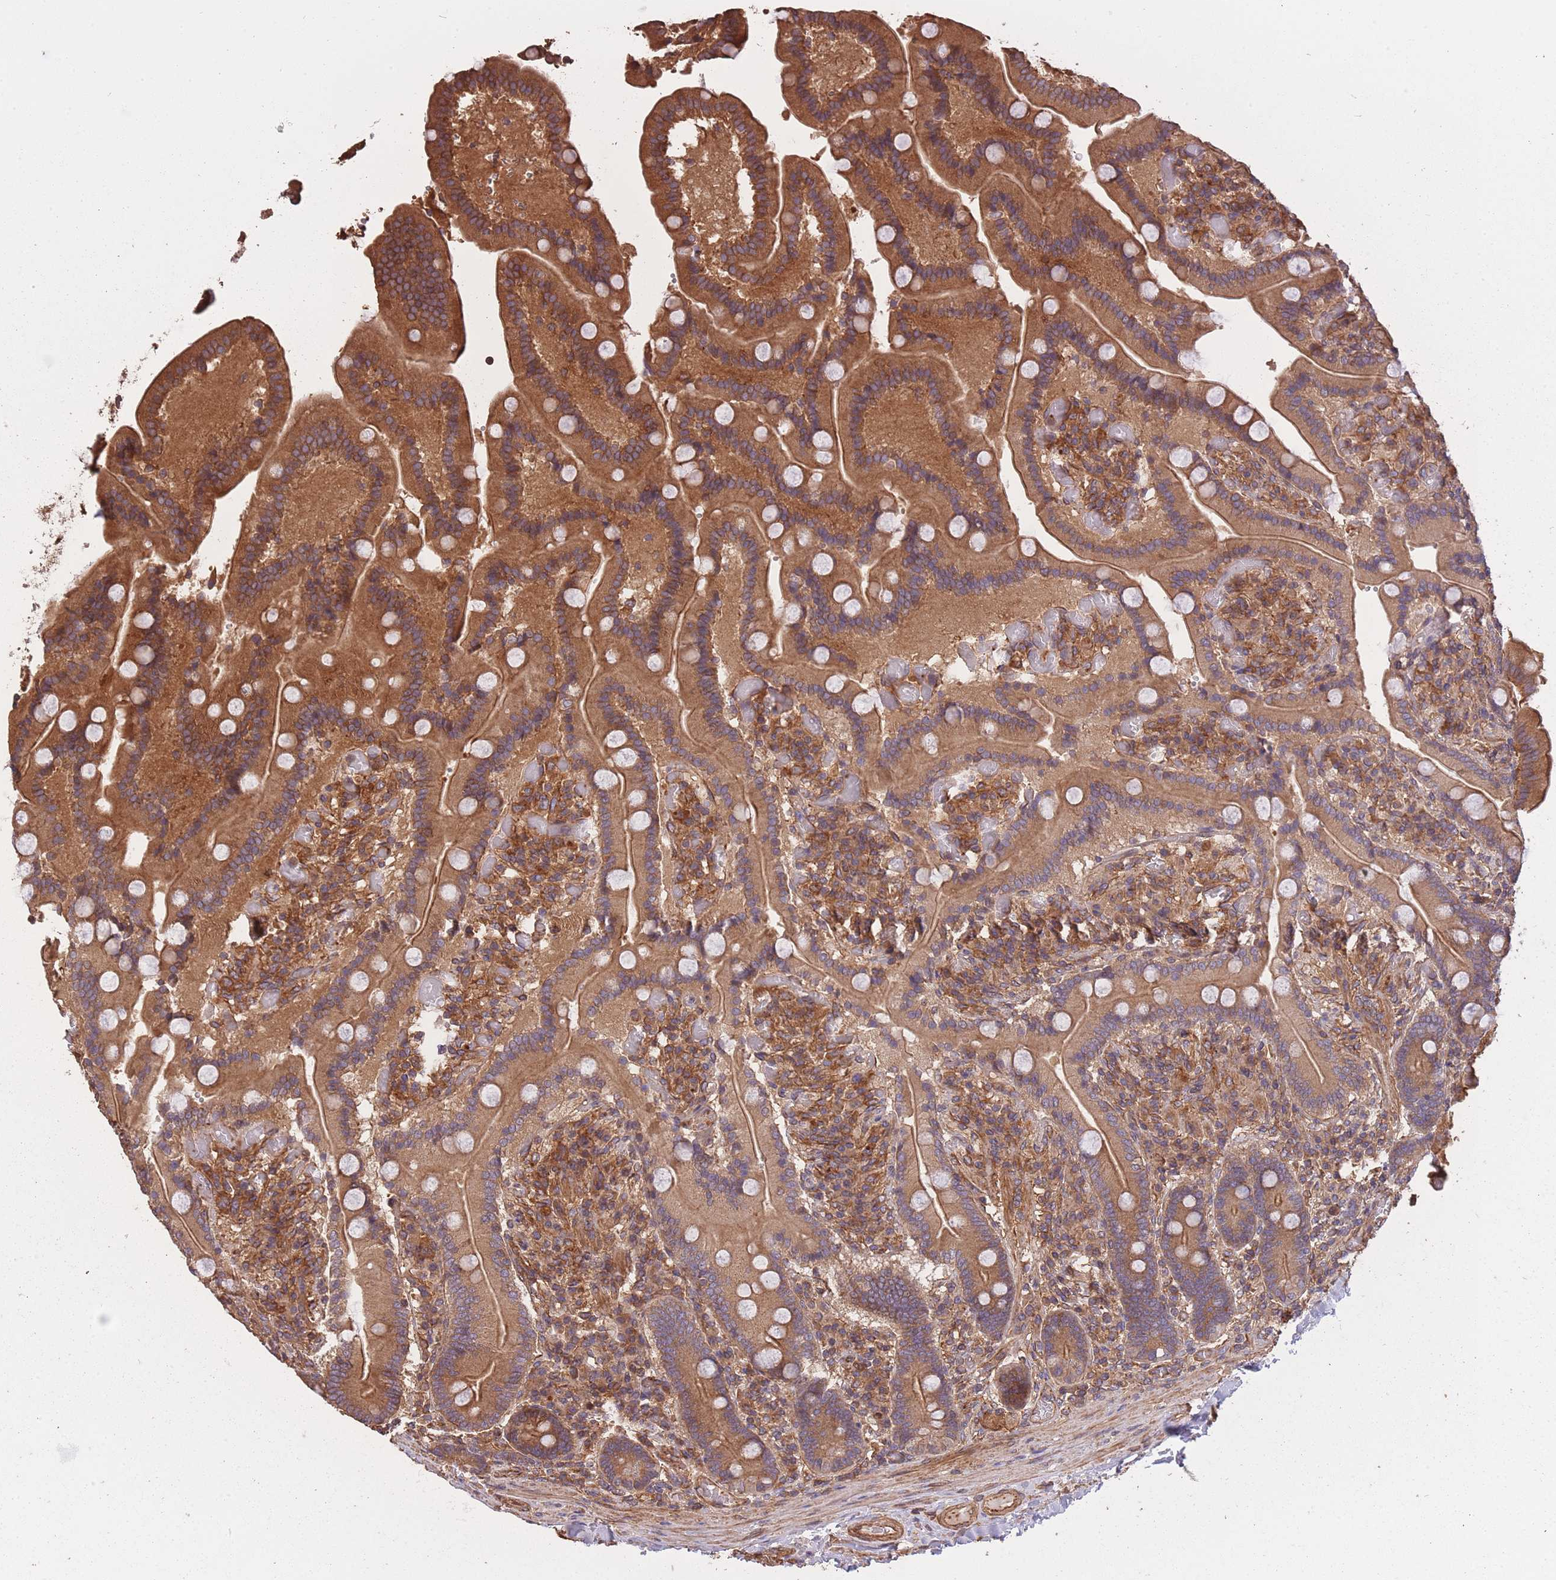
{"staining": {"intensity": "moderate", "quantity": ">75%", "location": "cytoplasmic/membranous"}, "tissue": "duodenum", "cell_type": "Glandular cells", "image_type": "normal", "snomed": [{"axis": "morphology", "description": "Normal tissue, NOS"}, {"axis": "topography", "description": "Duodenum"}], "caption": "Duodenum stained with IHC shows moderate cytoplasmic/membranous expression in about >75% of glandular cells.", "gene": "ARMH3", "patient": {"sex": "female", "age": 62}}